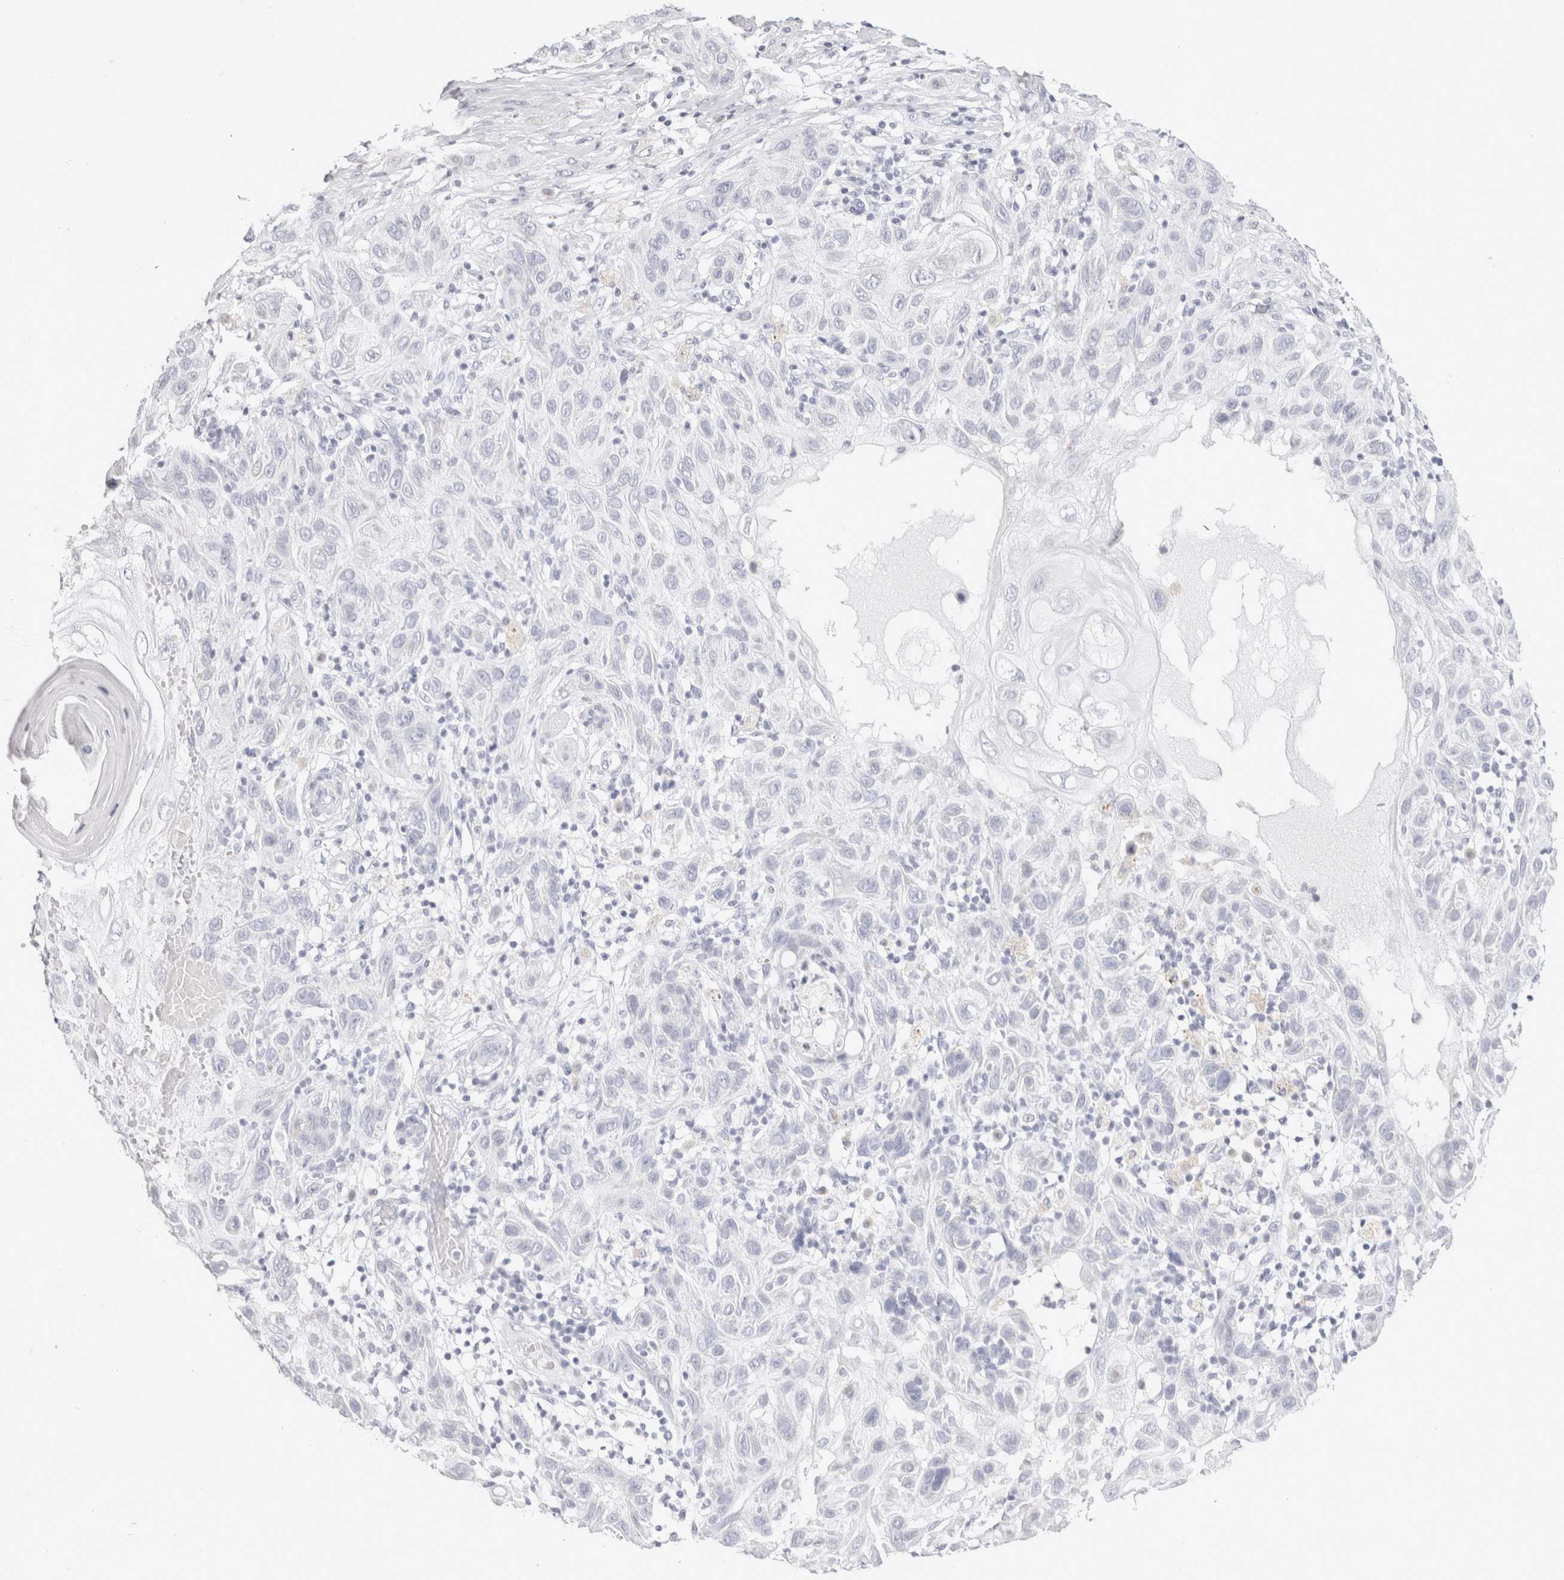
{"staining": {"intensity": "negative", "quantity": "none", "location": "none"}, "tissue": "skin cancer", "cell_type": "Tumor cells", "image_type": "cancer", "snomed": [{"axis": "morphology", "description": "Squamous cell carcinoma, NOS"}, {"axis": "topography", "description": "Skin"}], "caption": "Micrograph shows no protein positivity in tumor cells of skin cancer (squamous cell carcinoma) tissue.", "gene": "GARIN1A", "patient": {"sex": "female", "age": 96}}